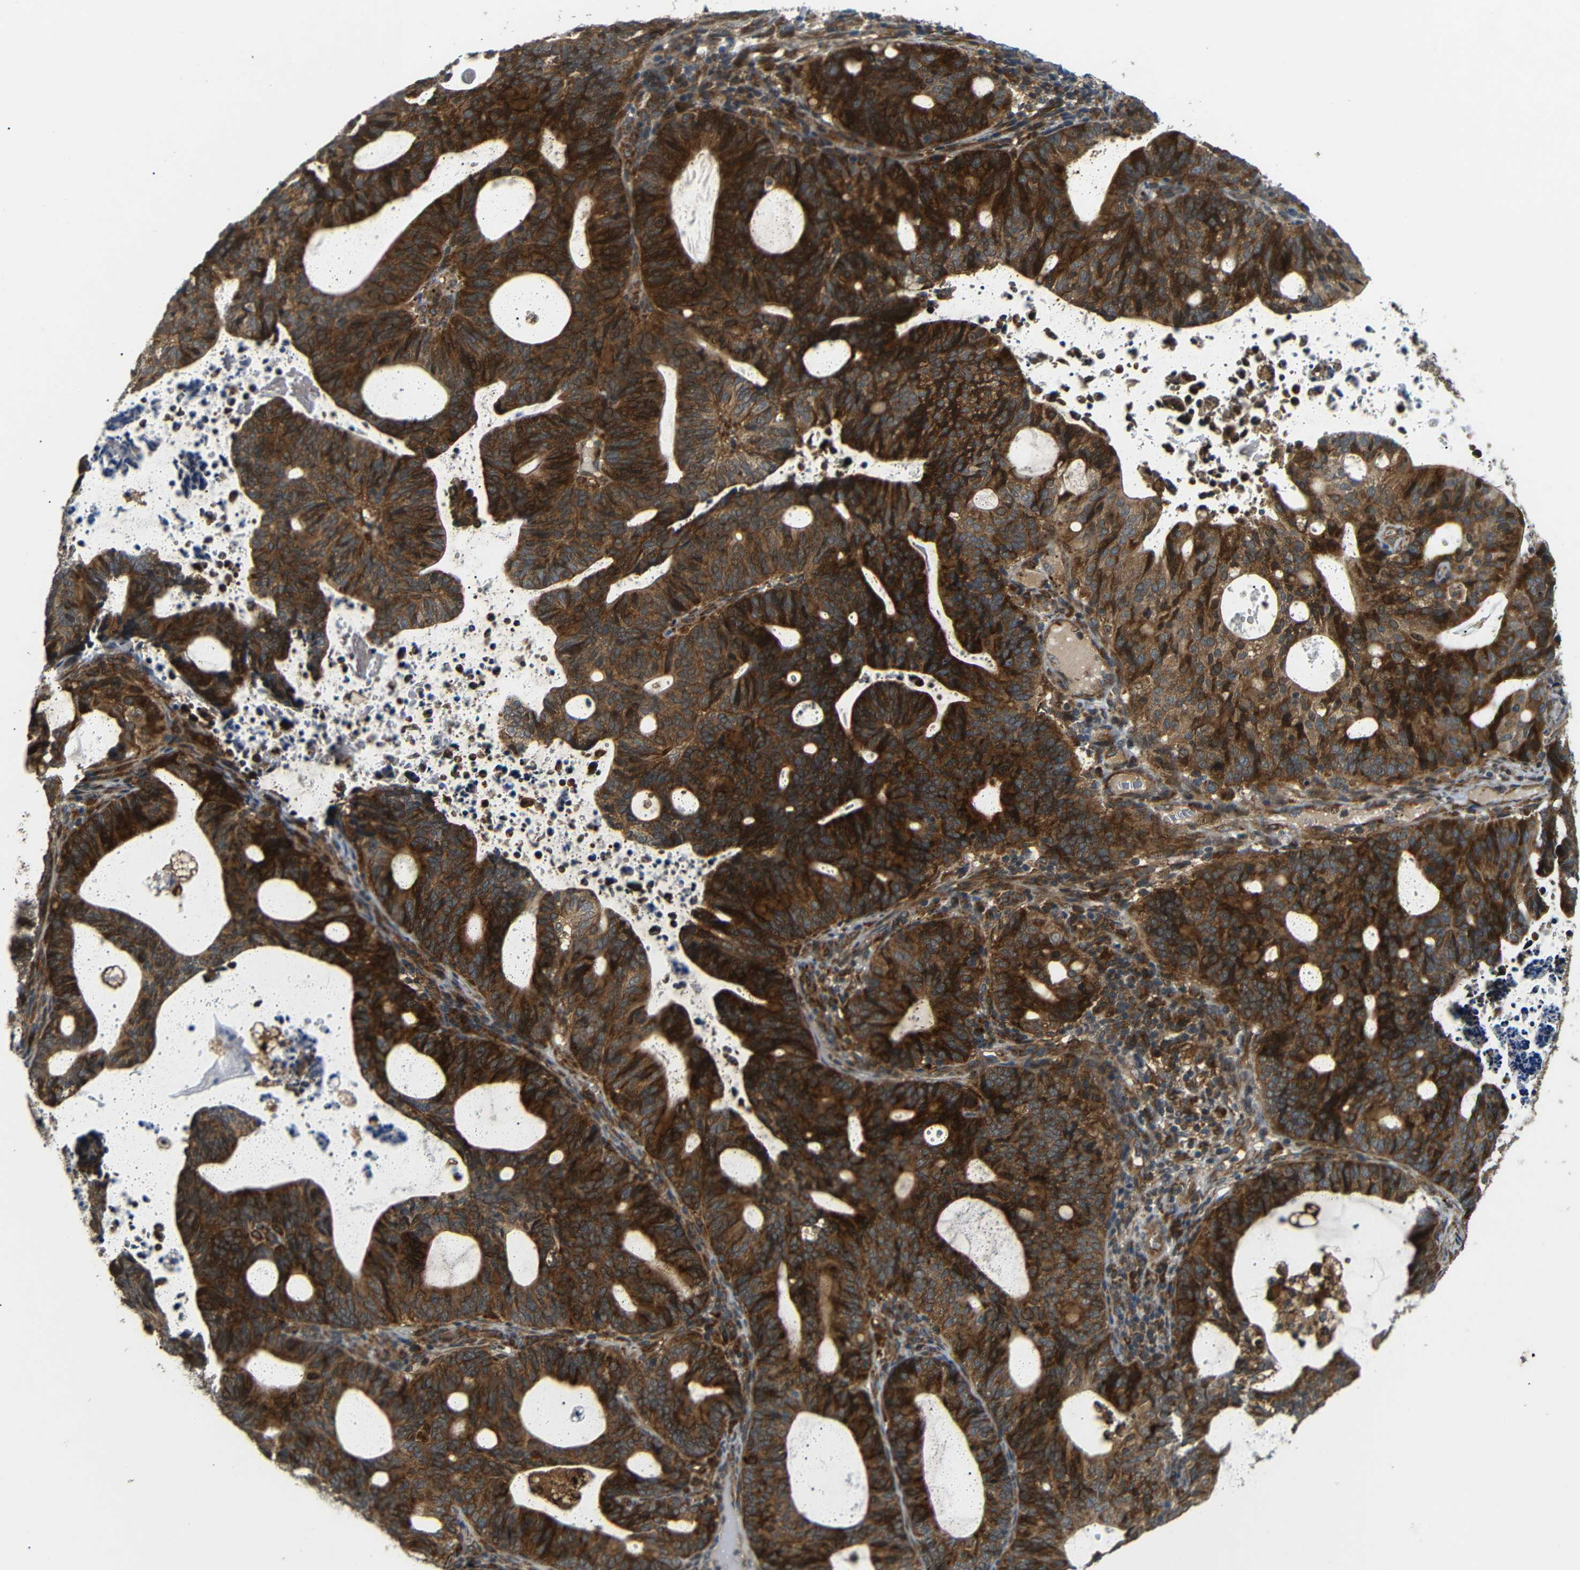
{"staining": {"intensity": "strong", "quantity": ">75%", "location": "cytoplasmic/membranous"}, "tissue": "endometrial cancer", "cell_type": "Tumor cells", "image_type": "cancer", "snomed": [{"axis": "morphology", "description": "Adenocarcinoma, NOS"}, {"axis": "topography", "description": "Uterus"}], "caption": "Immunohistochemistry (IHC) of human adenocarcinoma (endometrial) demonstrates high levels of strong cytoplasmic/membranous staining in about >75% of tumor cells. The staining was performed using DAB (3,3'-diaminobenzidine), with brown indicating positive protein expression. Nuclei are stained blue with hematoxylin.", "gene": "EPHB2", "patient": {"sex": "female", "age": 83}}